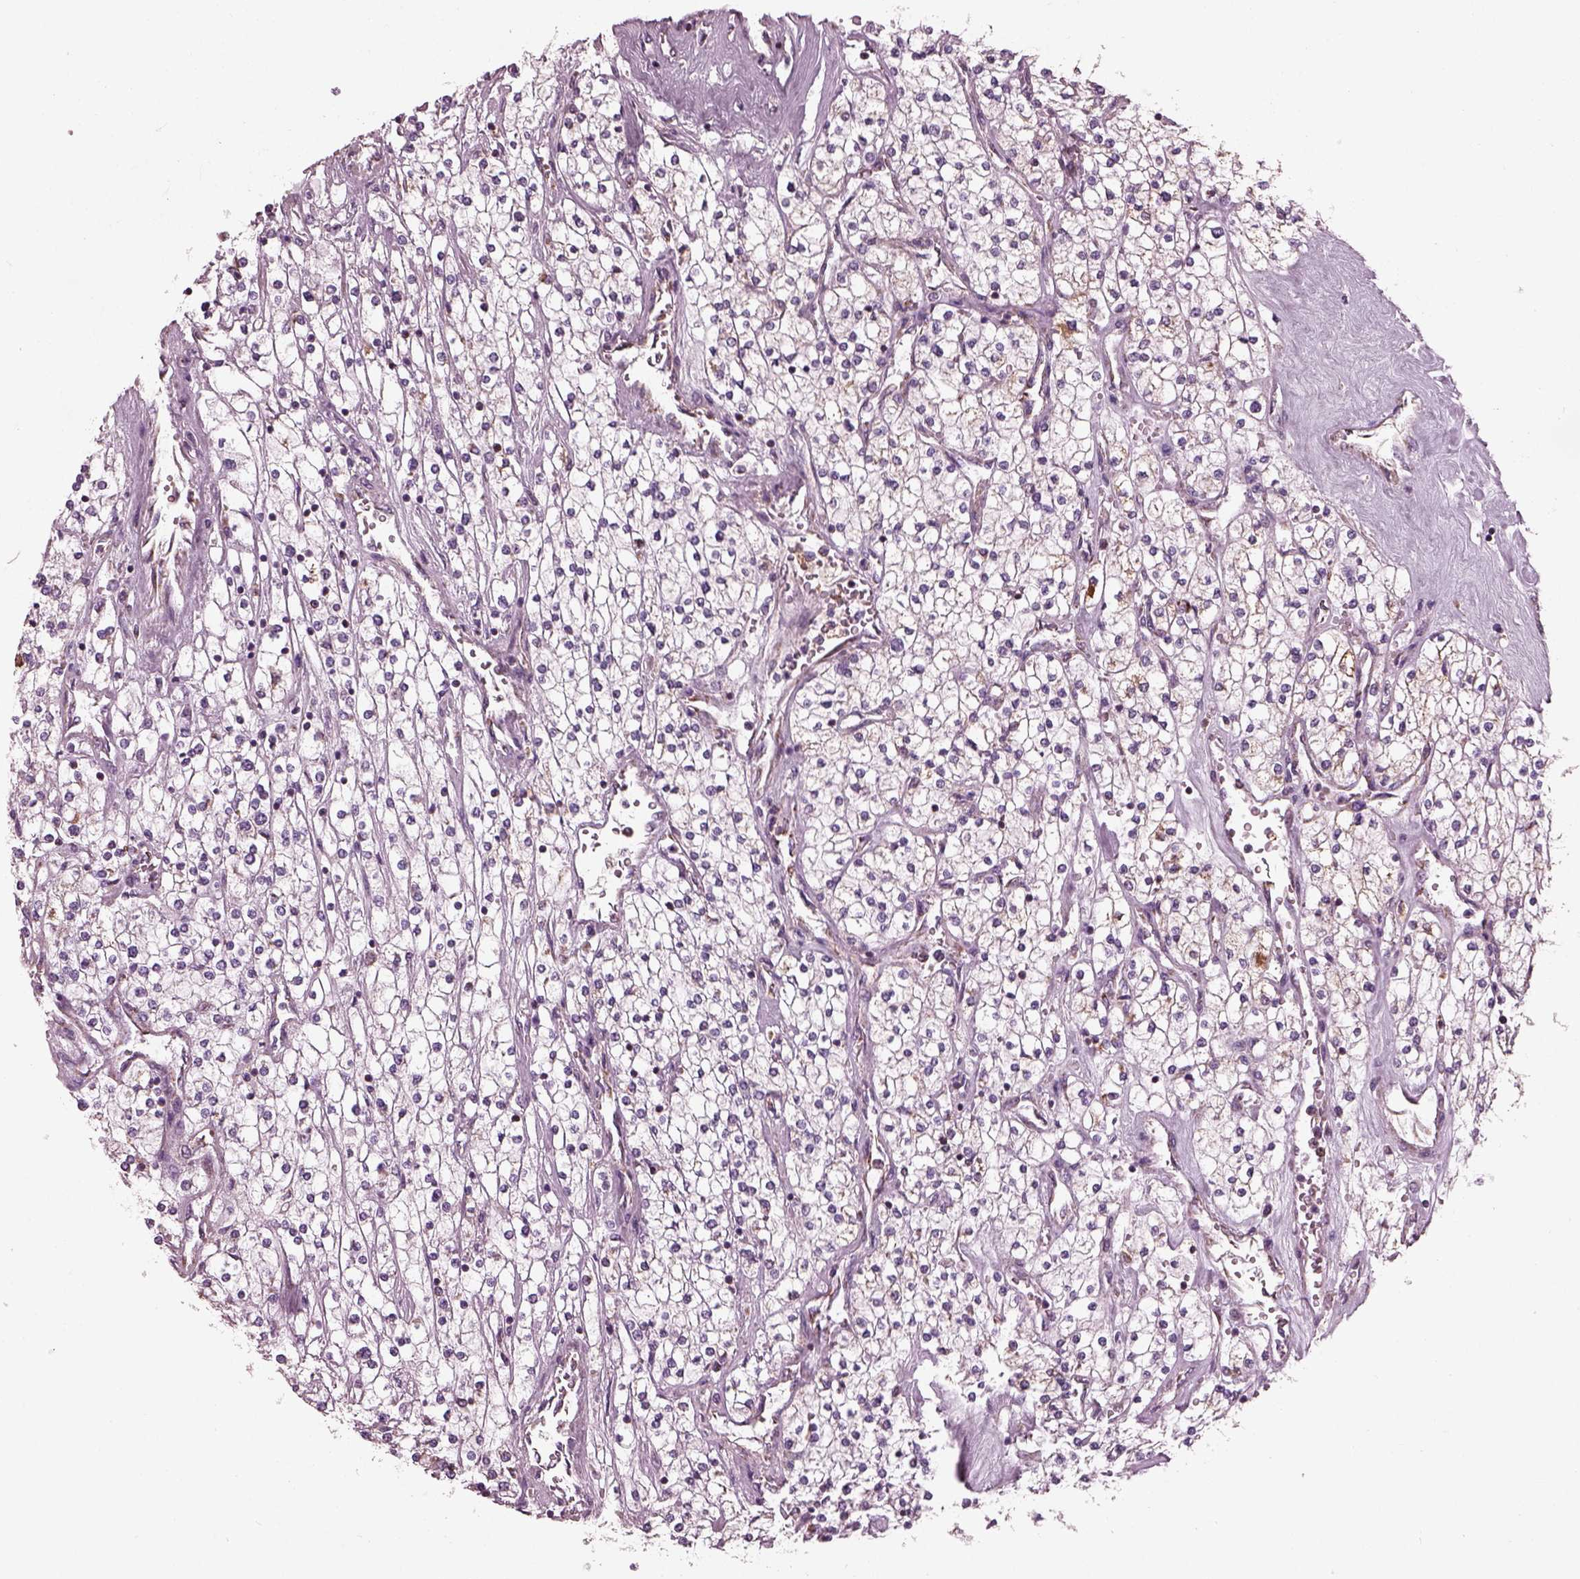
{"staining": {"intensity": "negative", "quantity": "none", "location": "none"}, "tissue": "renal cancer", "cell_type": "Tumor cells", "image_type": "cancer", "snomed": [{"axis": "morphology", "description": "Adenocarcinoma, NOS"}, {"axis": "topography", "description": "Kidney"}], "caption": "Immunohistochemical staining of adenocarcinoma (renal) shows no significant positivity in tumor cells.", "gene": "ATP5MF", "patient": {"sex": "male", "age": 80}}